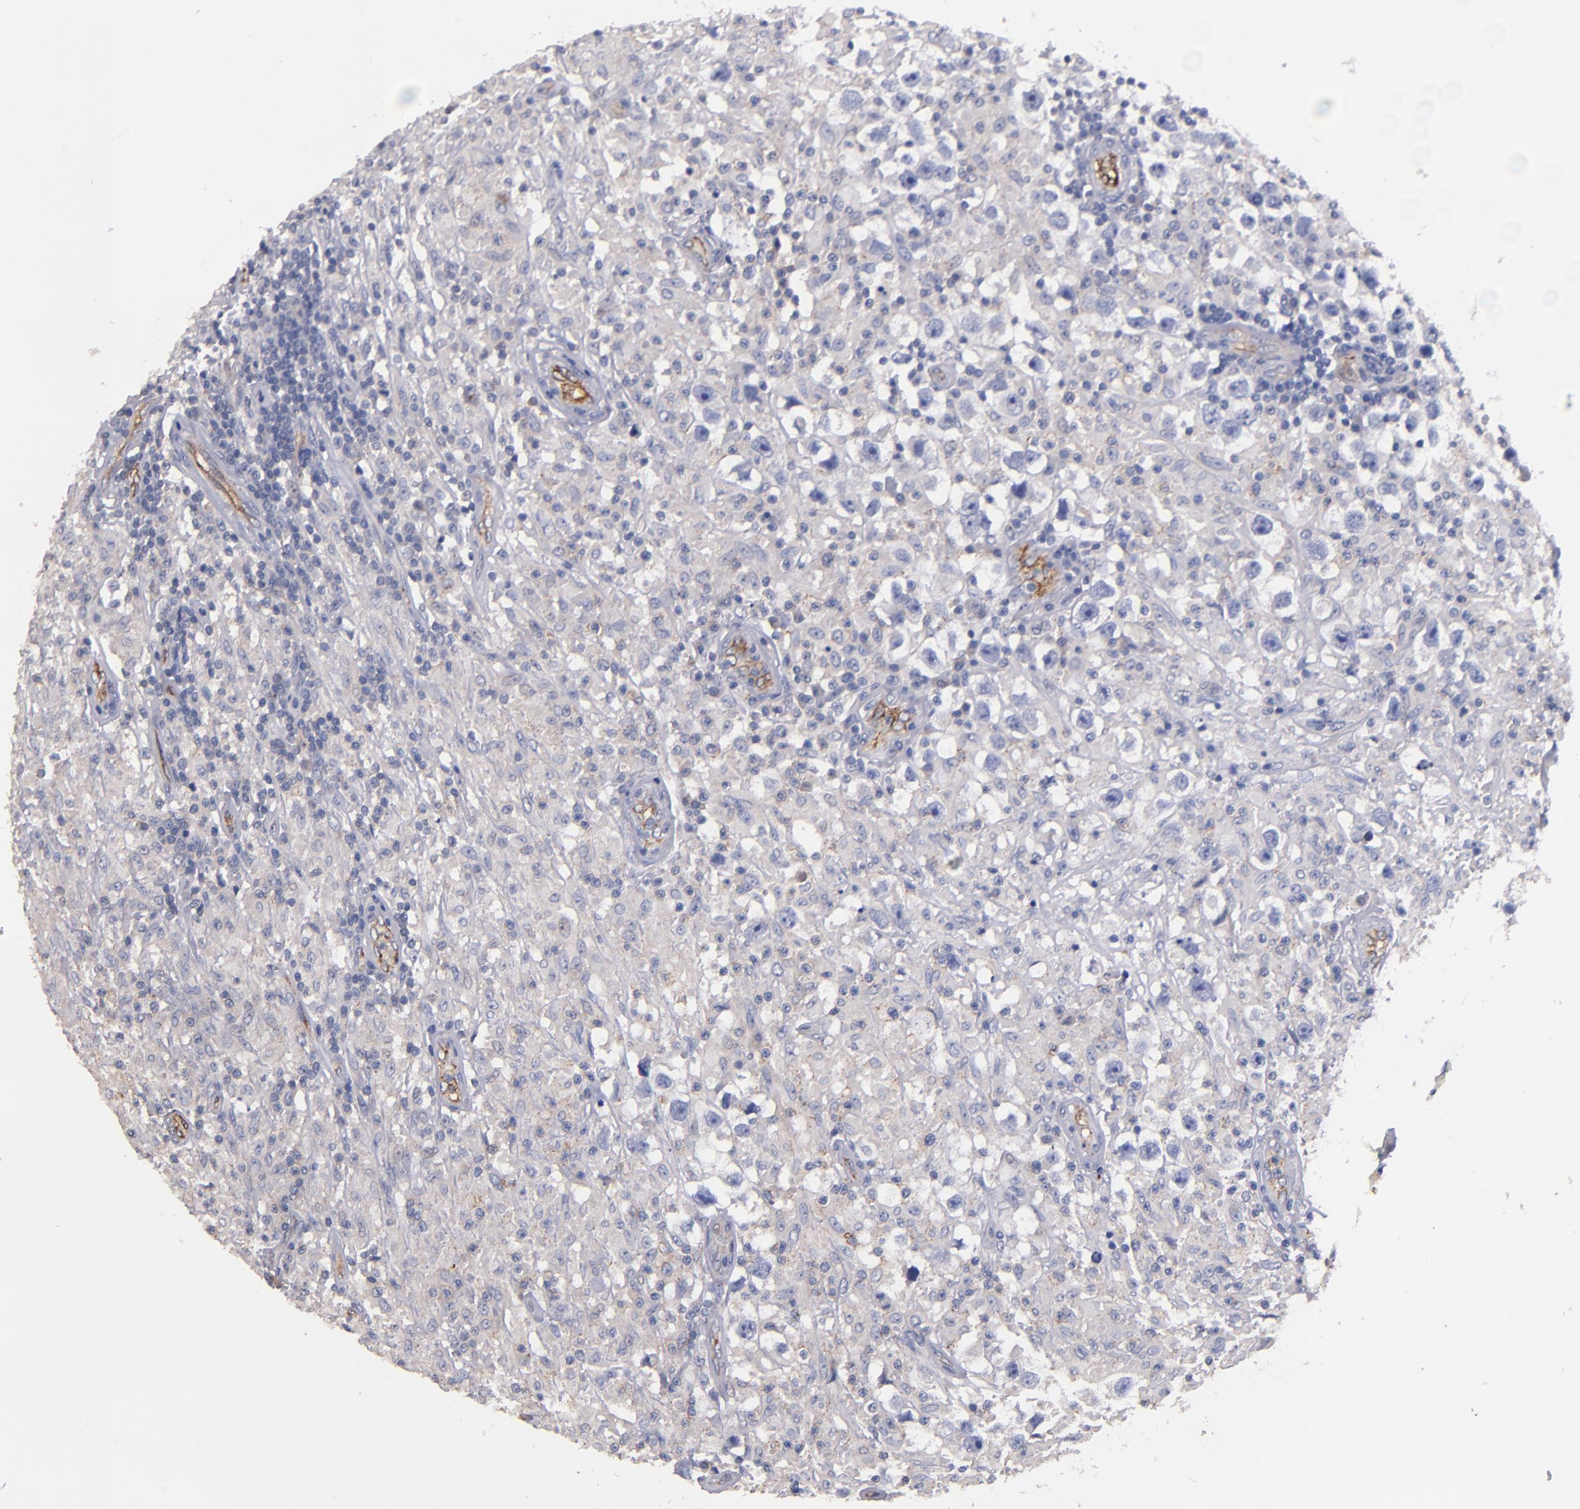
{"staining": {"intensity": "negative", "quantity": "none", "location": "none"}, "tissue": "testis cancer", "cell_type": "Tumor cells", "image_type": "cancer", "snomed": [{"axis": "morphology", "description": "Seminoma, NOS"}, {"axis": "topography", "description": "Testis"}], "caption": "Human testis seminoma stained for a protein using immunohistochemistry shows no expression in tumor cells.", "gene": "CLDN5", "patient": {"sex": "male", "age": 34}}